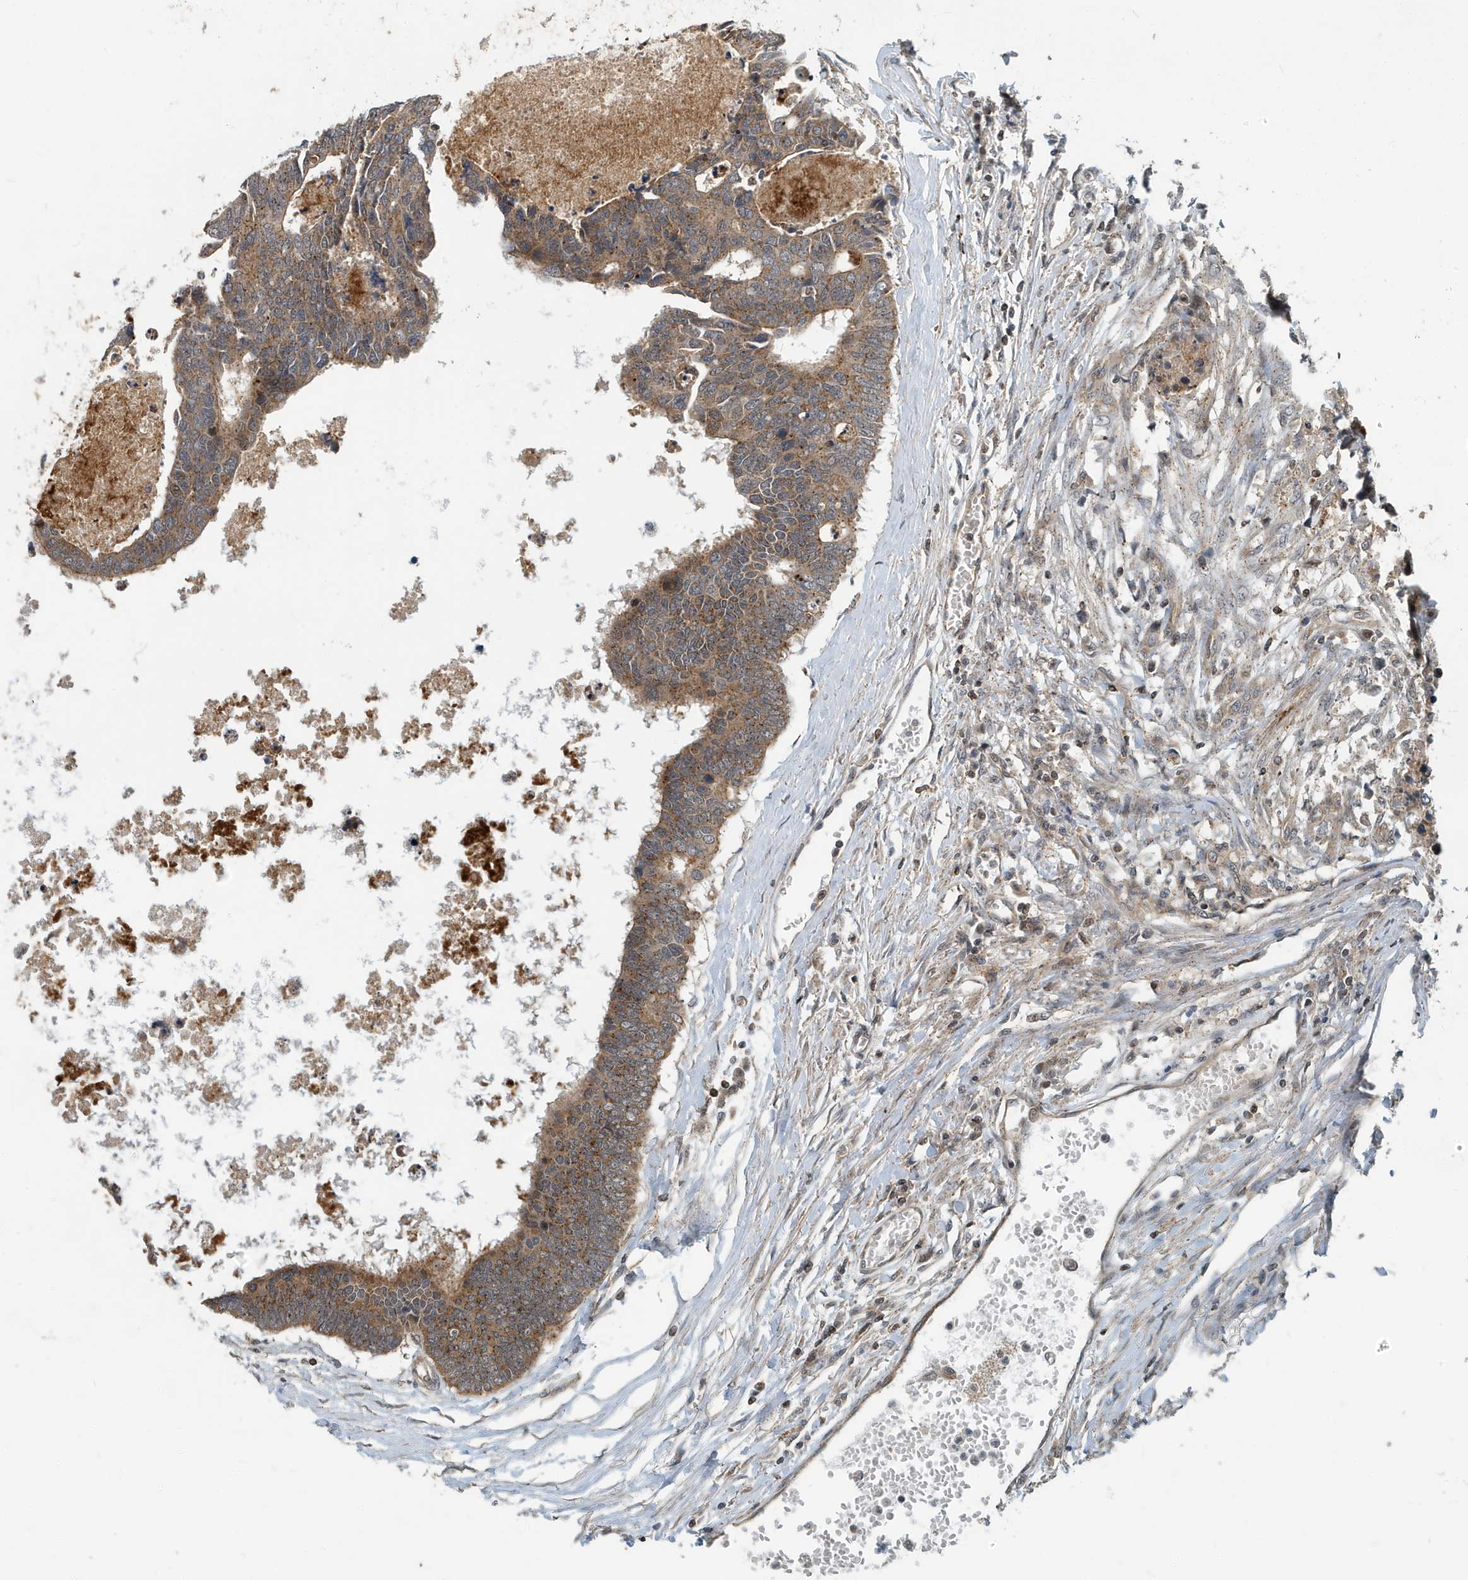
{"staining": {"intensity": "moderate", "quantity": ">75%", "location": "cytoplasmic/membranous"}, "tissue": "colorectal cancer", "cell_type": "Tumor cells", "image_type": "cancer", "snomed": [{"axis": "morphology", "description": "Adenocarcinoma, NOS"}, {"axis": "topography", "description": "Rectum"}], "caption": "Immunohistochemistry (IHC) (DAB (3,3'-diaminobenzidine)) staining of colorectal cancer (adenocarcinoma) displays moderate cytoplasmic/membranous protein staining in about >75% of tumor cells.", "gene": "KIF15", "patient": {"sex": "male", "age": 84}}